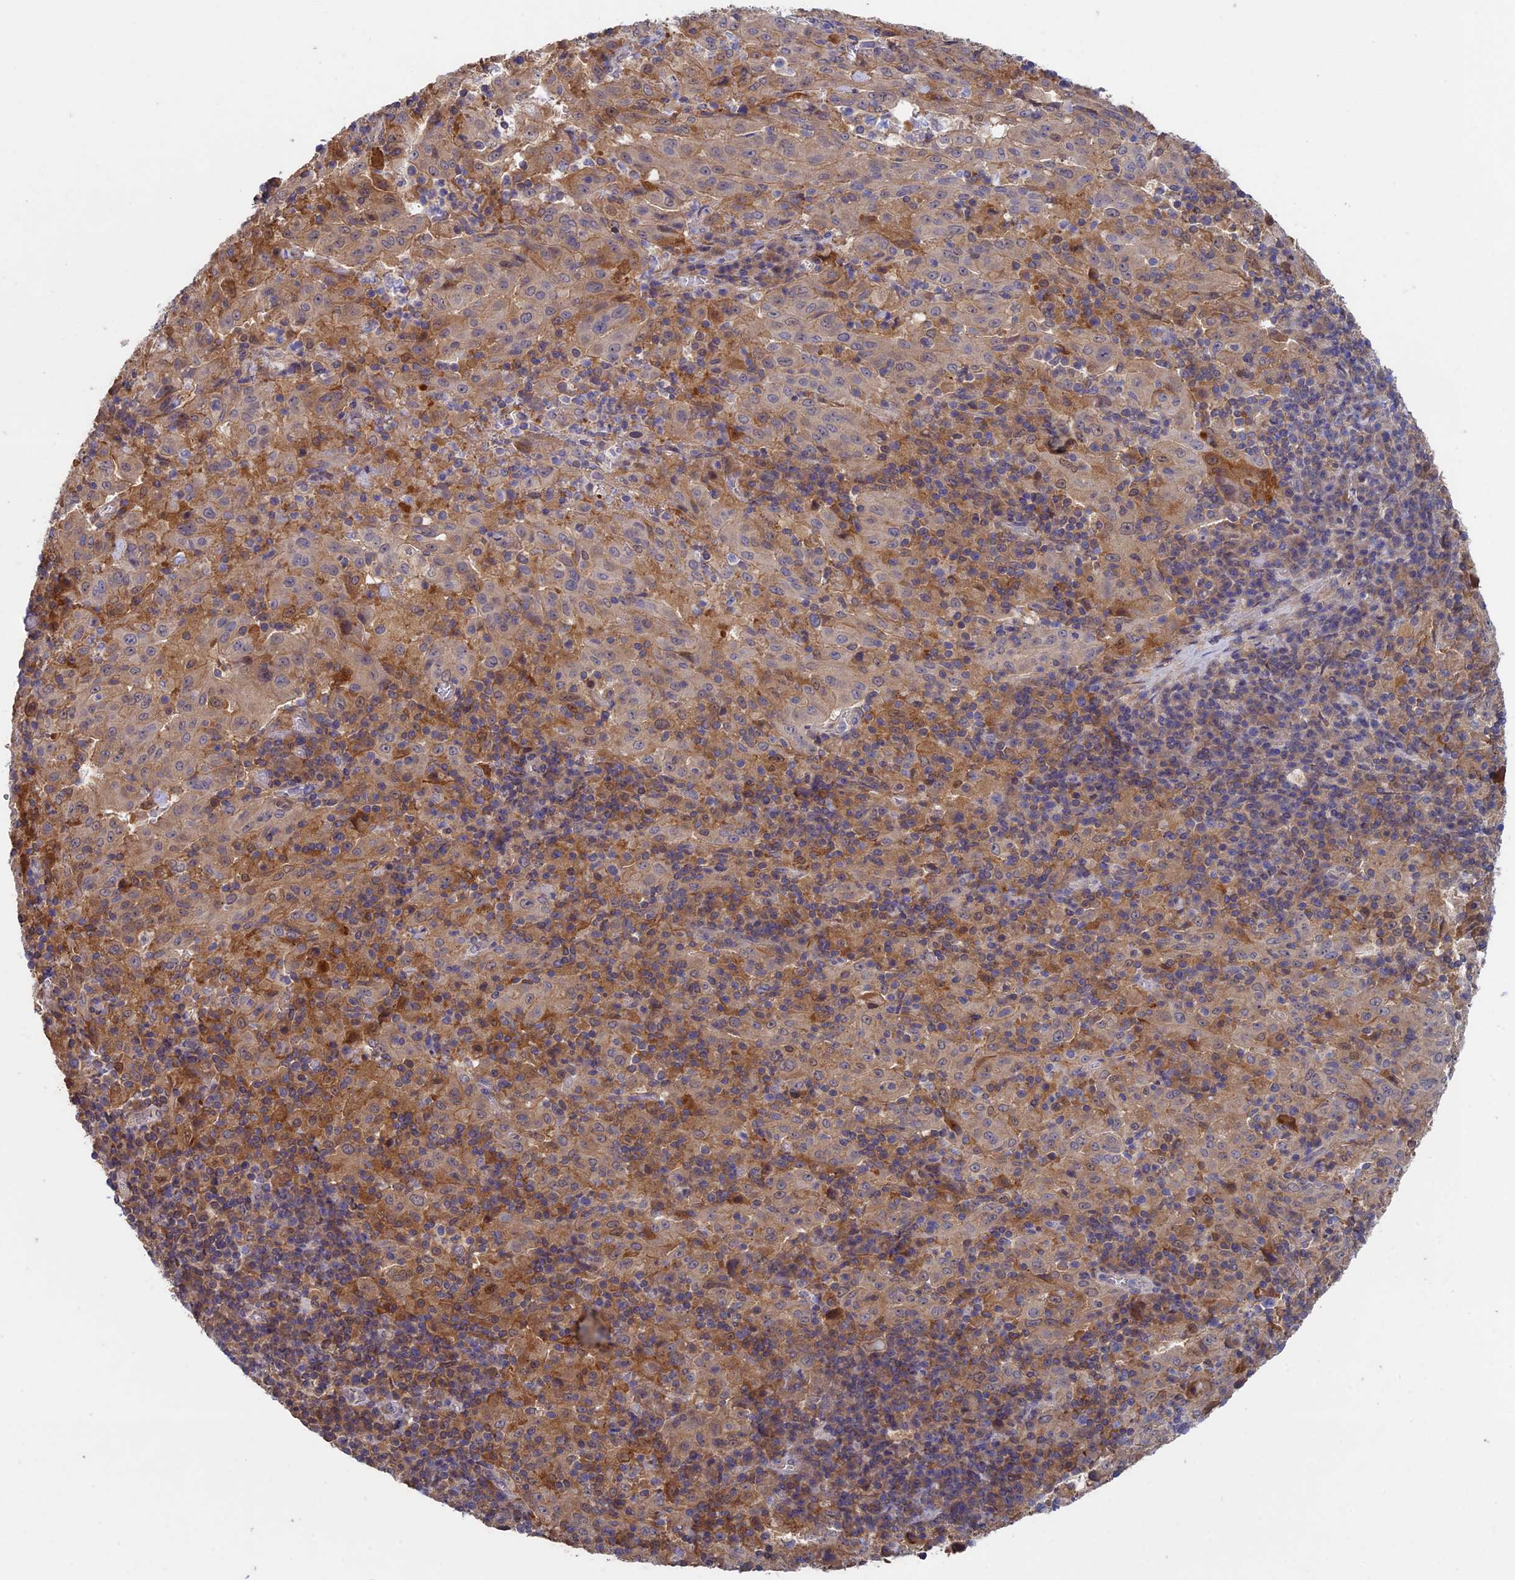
{"staining": {"intensity": "weak", "quantity": "<25%", "location": "cytoplasmic/membranous"}, "tissue": "pancreatic cancer", "cell_type": "Tumor cells", "image_type": "cancer", "snomed": [{"axis": "morphology", "description": "Adenocarcinoma, NOS"}, {"axis": "topography", "description": "Pancreas"}], "caption": "Tumor cells show no significant protein positivity in pancreatic adenocarcinoma.", "gene": "LCMT1", "patient": {"sex": "male", "age": 63}}